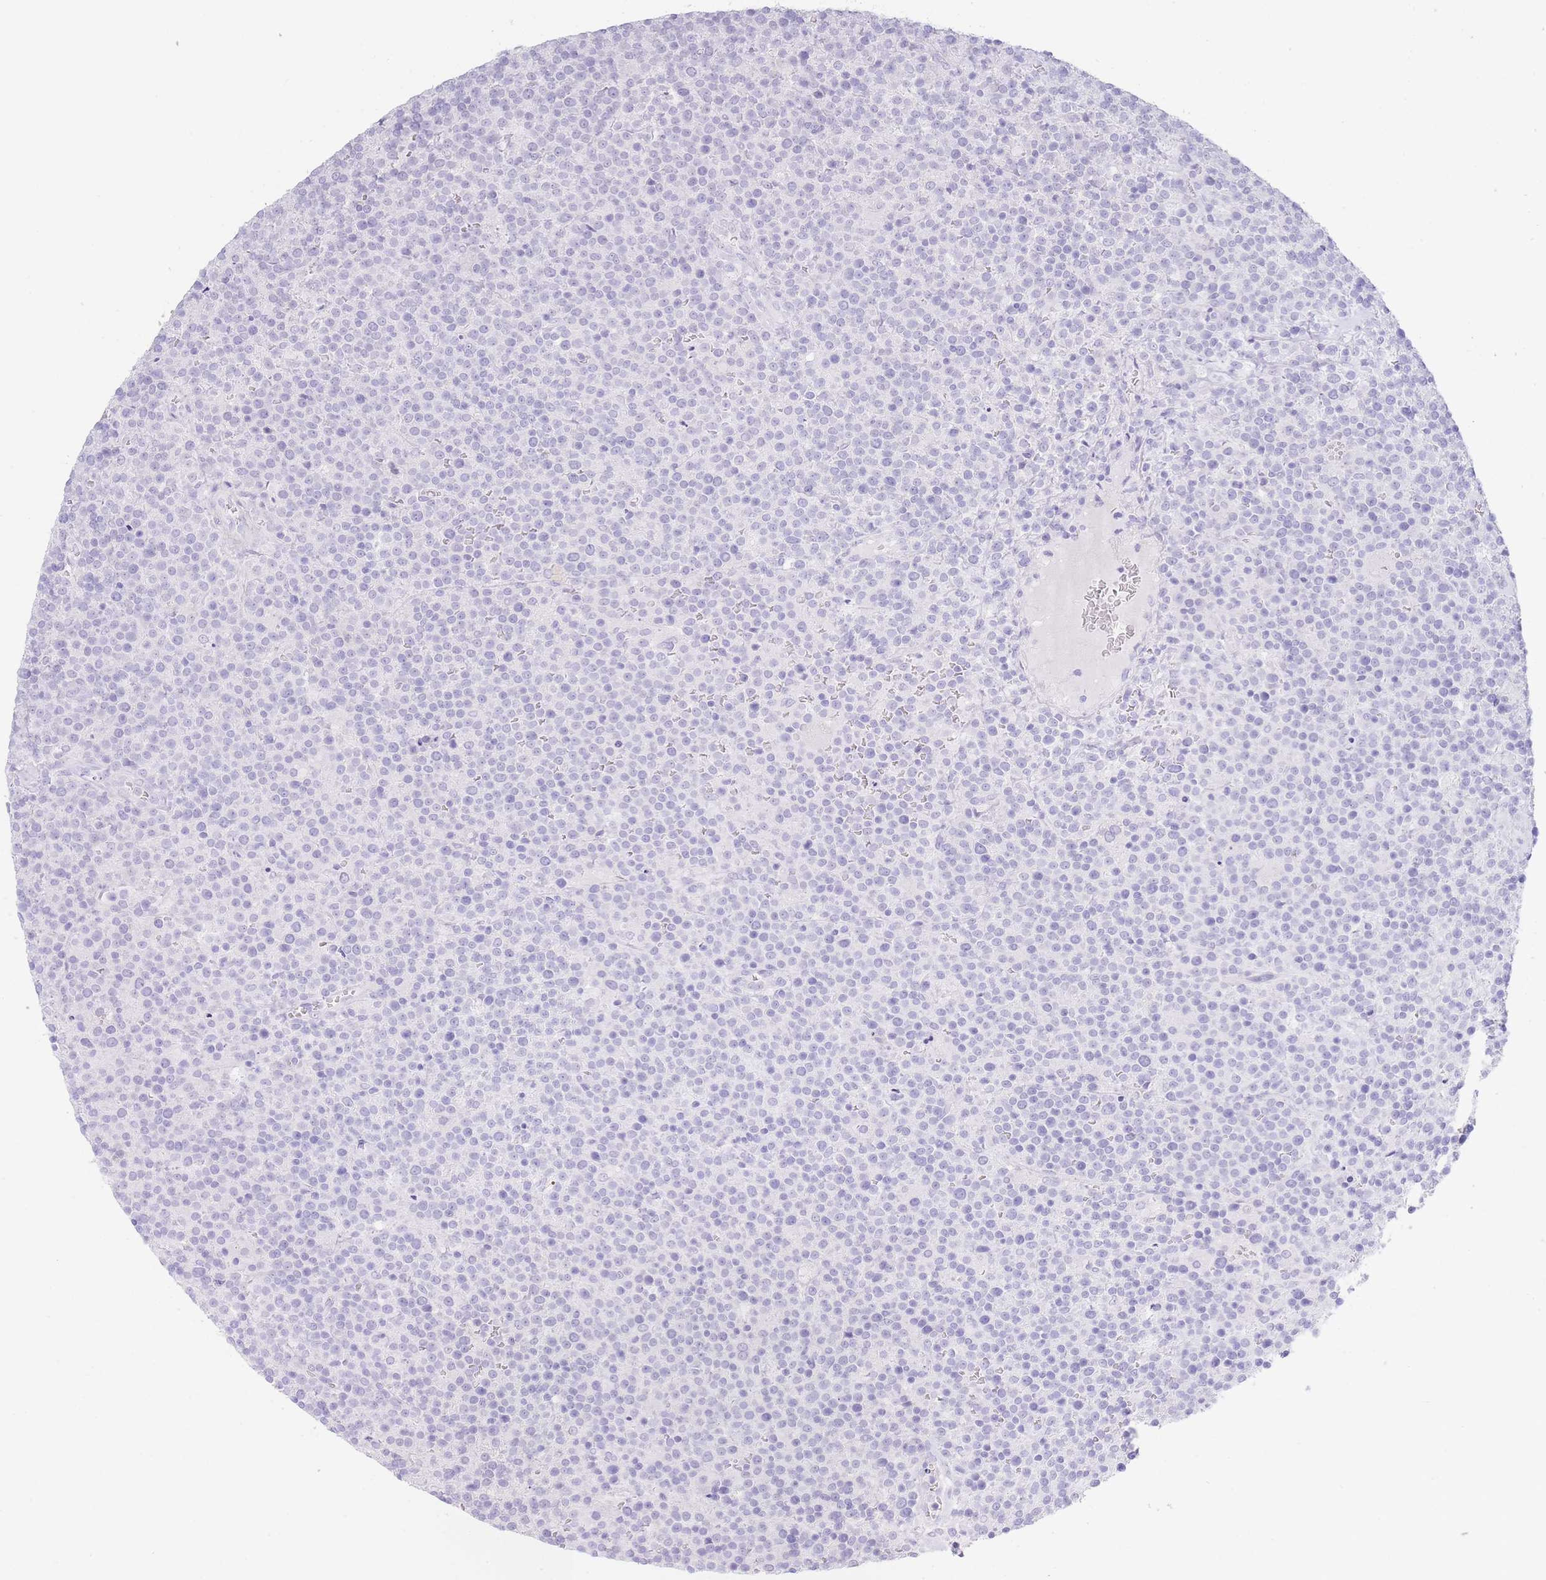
{"staining": {"intensity": "negative", "quantity": "none", "location": "none"}, "tissue": "lymphoma", "cell_type": "Tumor cells", "image_type": "cancer", "snomed": [{"axis": "morphology", "description": "Malignant lymphoma, non-Hodgkin's type, High grade"}, {"axis": "topography", "description": "Lymph node"}], "caption": "Tumor cells are negative for protein expression in human lymphoma. (DAB IHC with hematoxylin counter stain).", "gene": "PKLR", "patient": {"sex": "male", "age": 61}}